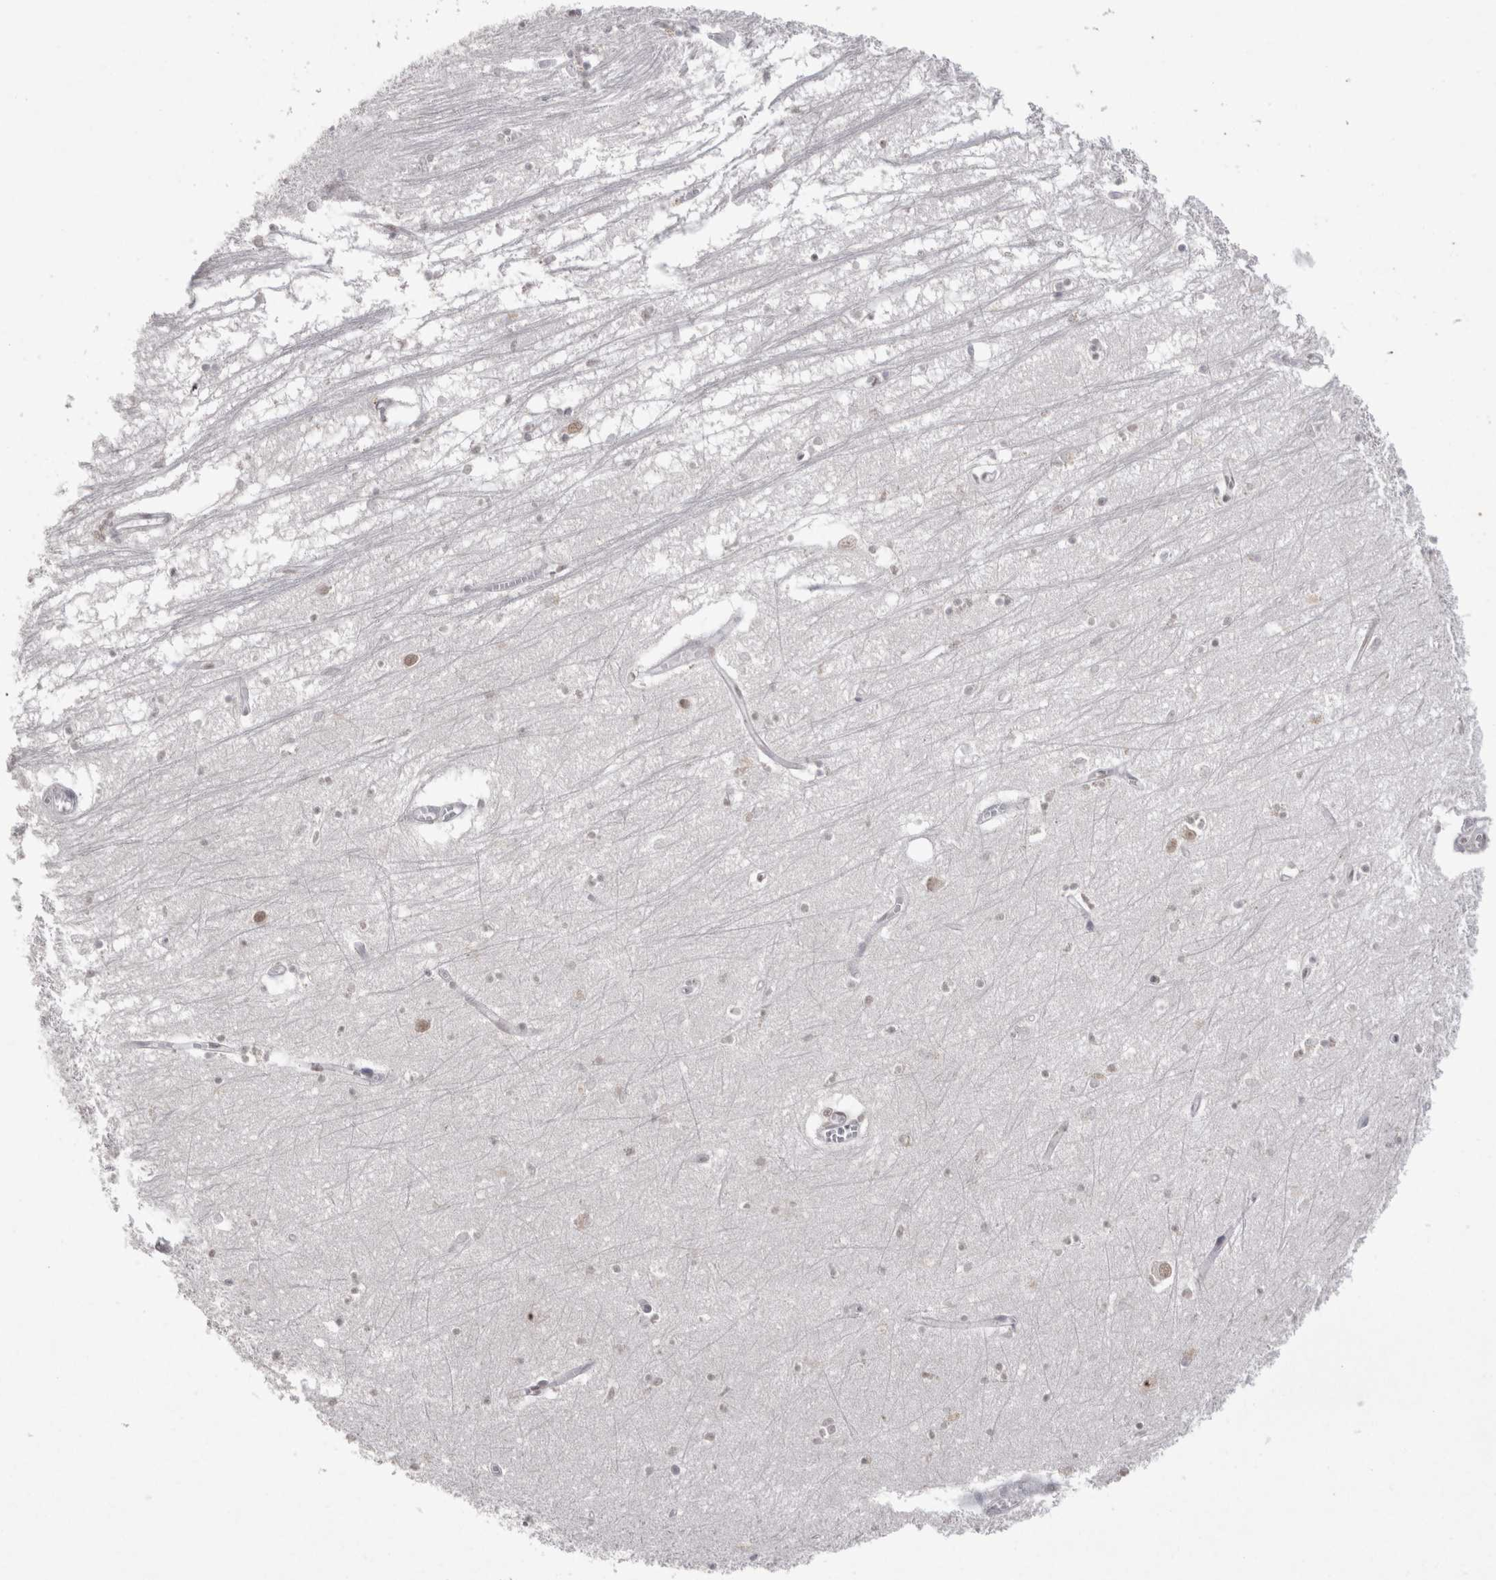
{"staining": {"intensity": "weak", "quantity": "<25%", "location": "nuclear"}, "tissue": "hippocampus", "cell_type": "Glial cells", "image_type": "normal", "snomed": [{"axis": "morphology", "description": "Normal tissue, NOS"}, {"axis": "topography", "description": "Hippocampus"}], "caption": "Immunohistochemistry (IHC) image of benign hippocampus stained for a protein (brown), which displays no expression in glial cells.", "gene": "DDX4", "patient": {"sex": "male", "age": 70}}